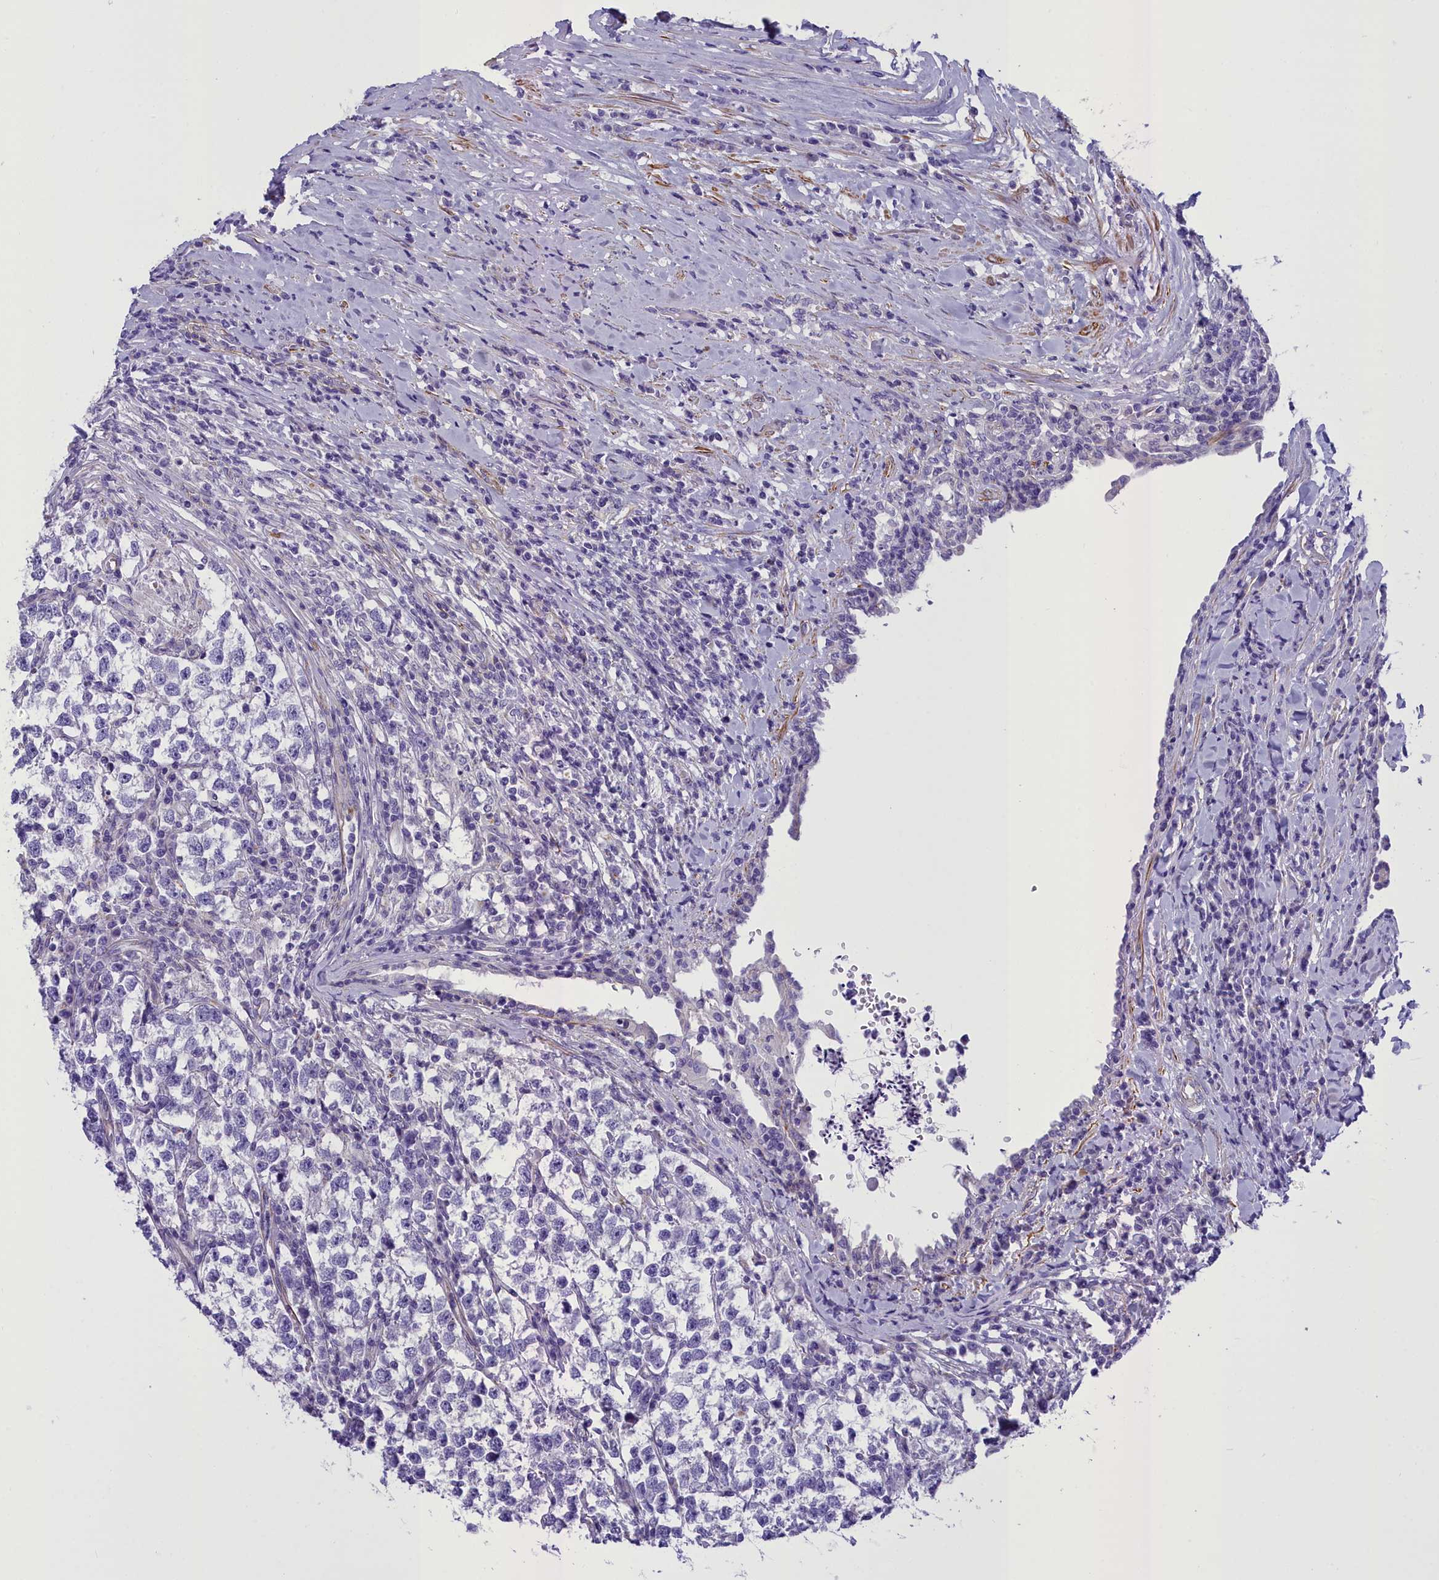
{"staining": {"intensity": "negative", "quantity": "none", "location": "none"}, "tissue": "testis cancer", "cell_type": "Tumor cells", "image_type": "cancer", "snomed": [{"axis": "morphology", "description": "Normal tissue, NOS"}, {"axis": "morphology", "description": "Seminoma, NOS"}, {"axis": "topography", "description": "Testis"}], "caption": "High power microscopy photomicrograph of an immunohistochemistry (IHC) histopathology image of testis cancer, revealing no significant expression in tumor cells.", "gene": "GFRA1", "patient": {"sex": "male", "age": 43}}